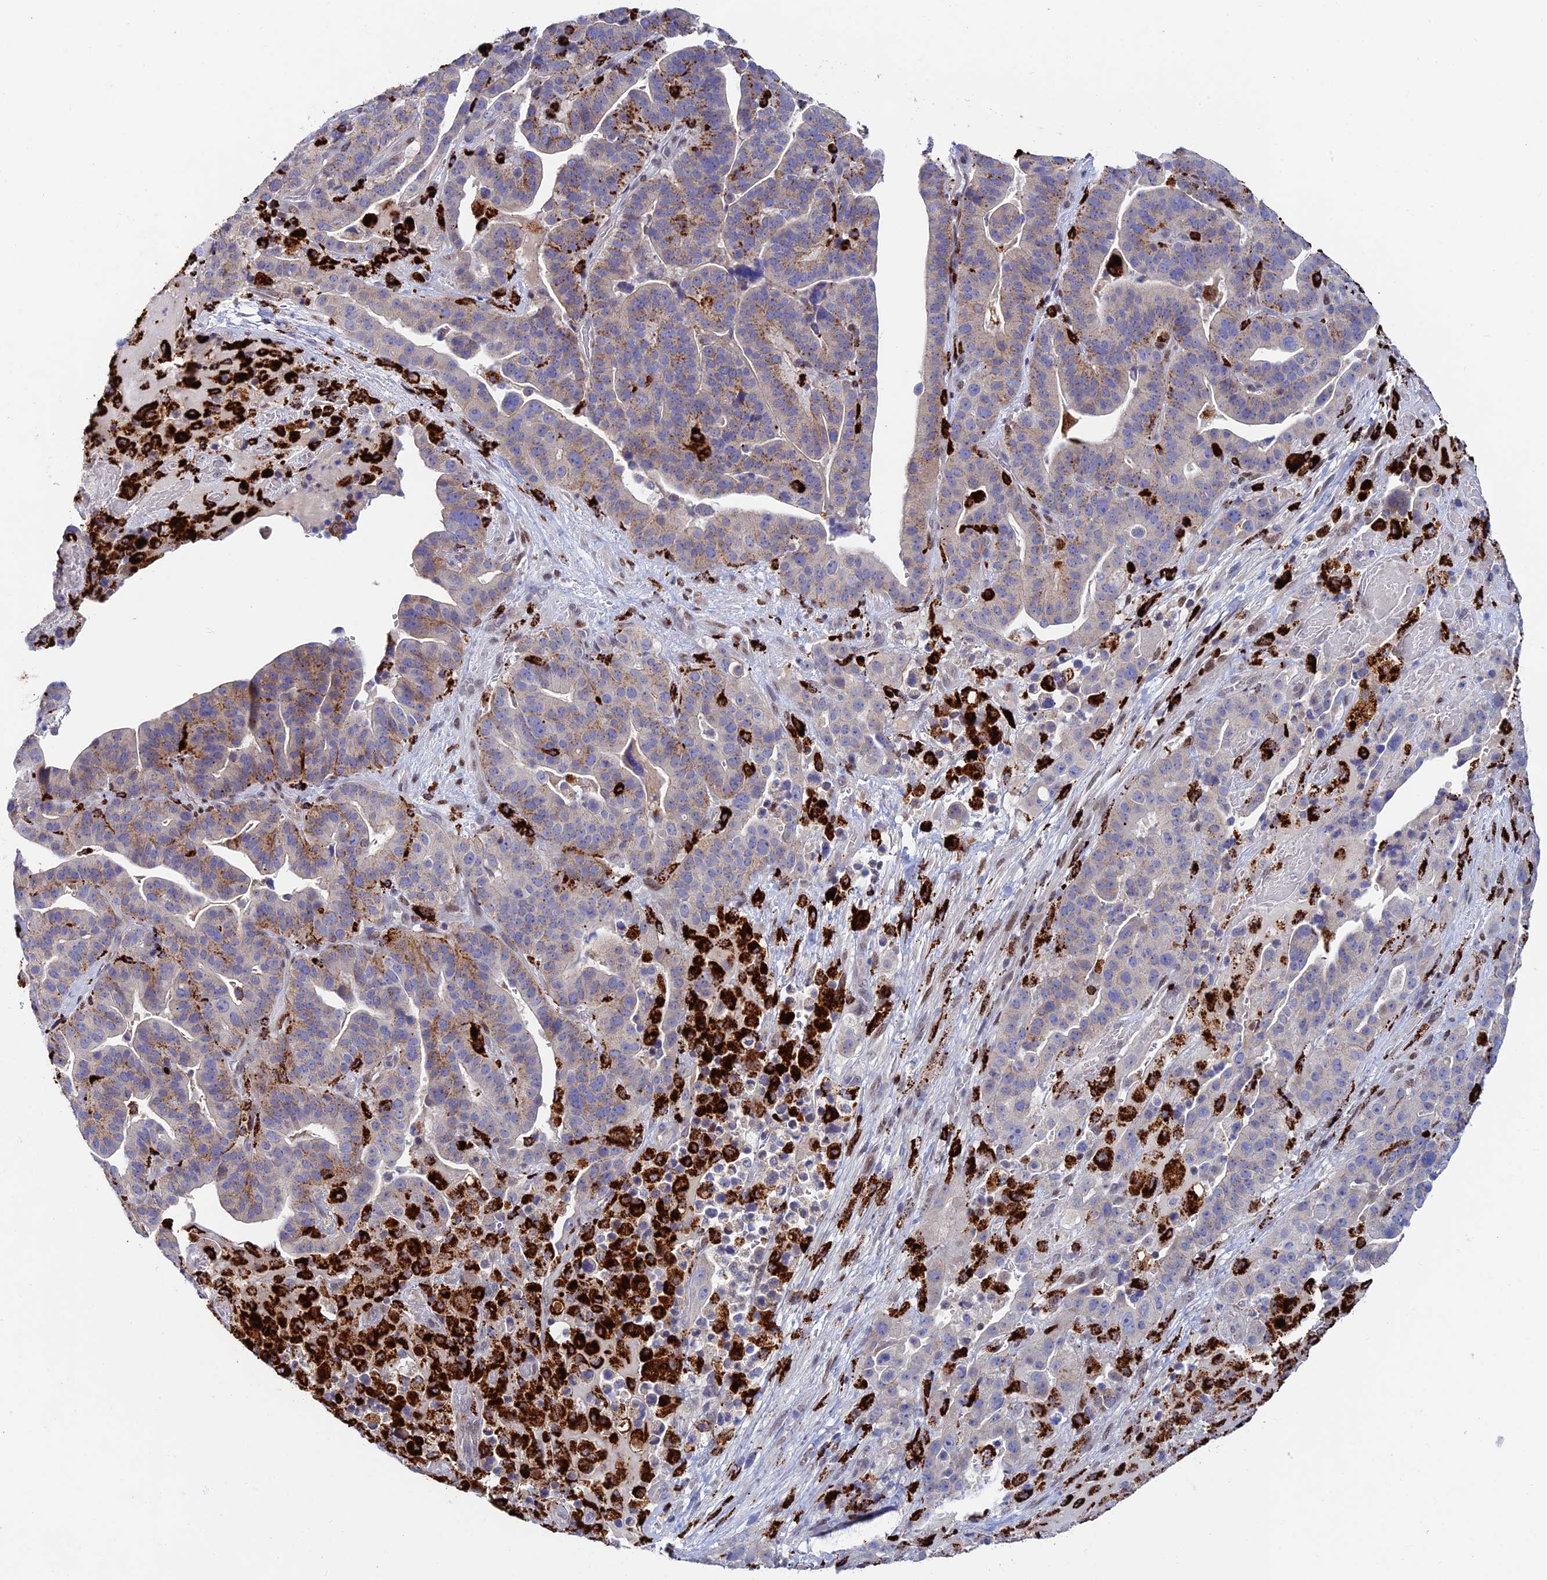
{"staining": {"intensity": "moderate", "quantity": "25%-75%", "location": "cytoplasmic/membranous"}, "tissue": "stomach cancer", "cell_type": "Tumor cells", "image_type": "cancer", "snomed": [{"axis": "morphology", "description": "Adenocarcinoma, NOS"}, {"axis": "topography", "description": "Stomach"}], "caption": "Immunohistochemistry (IHC) (DAB) staining of human stomach cancer demonstrates moderate cytoplasmic/membranous protein staining in approximately 25%-75% of tumor cells.", "gene": "HIC1", "patient": {"sex": "male", "age": 48}}